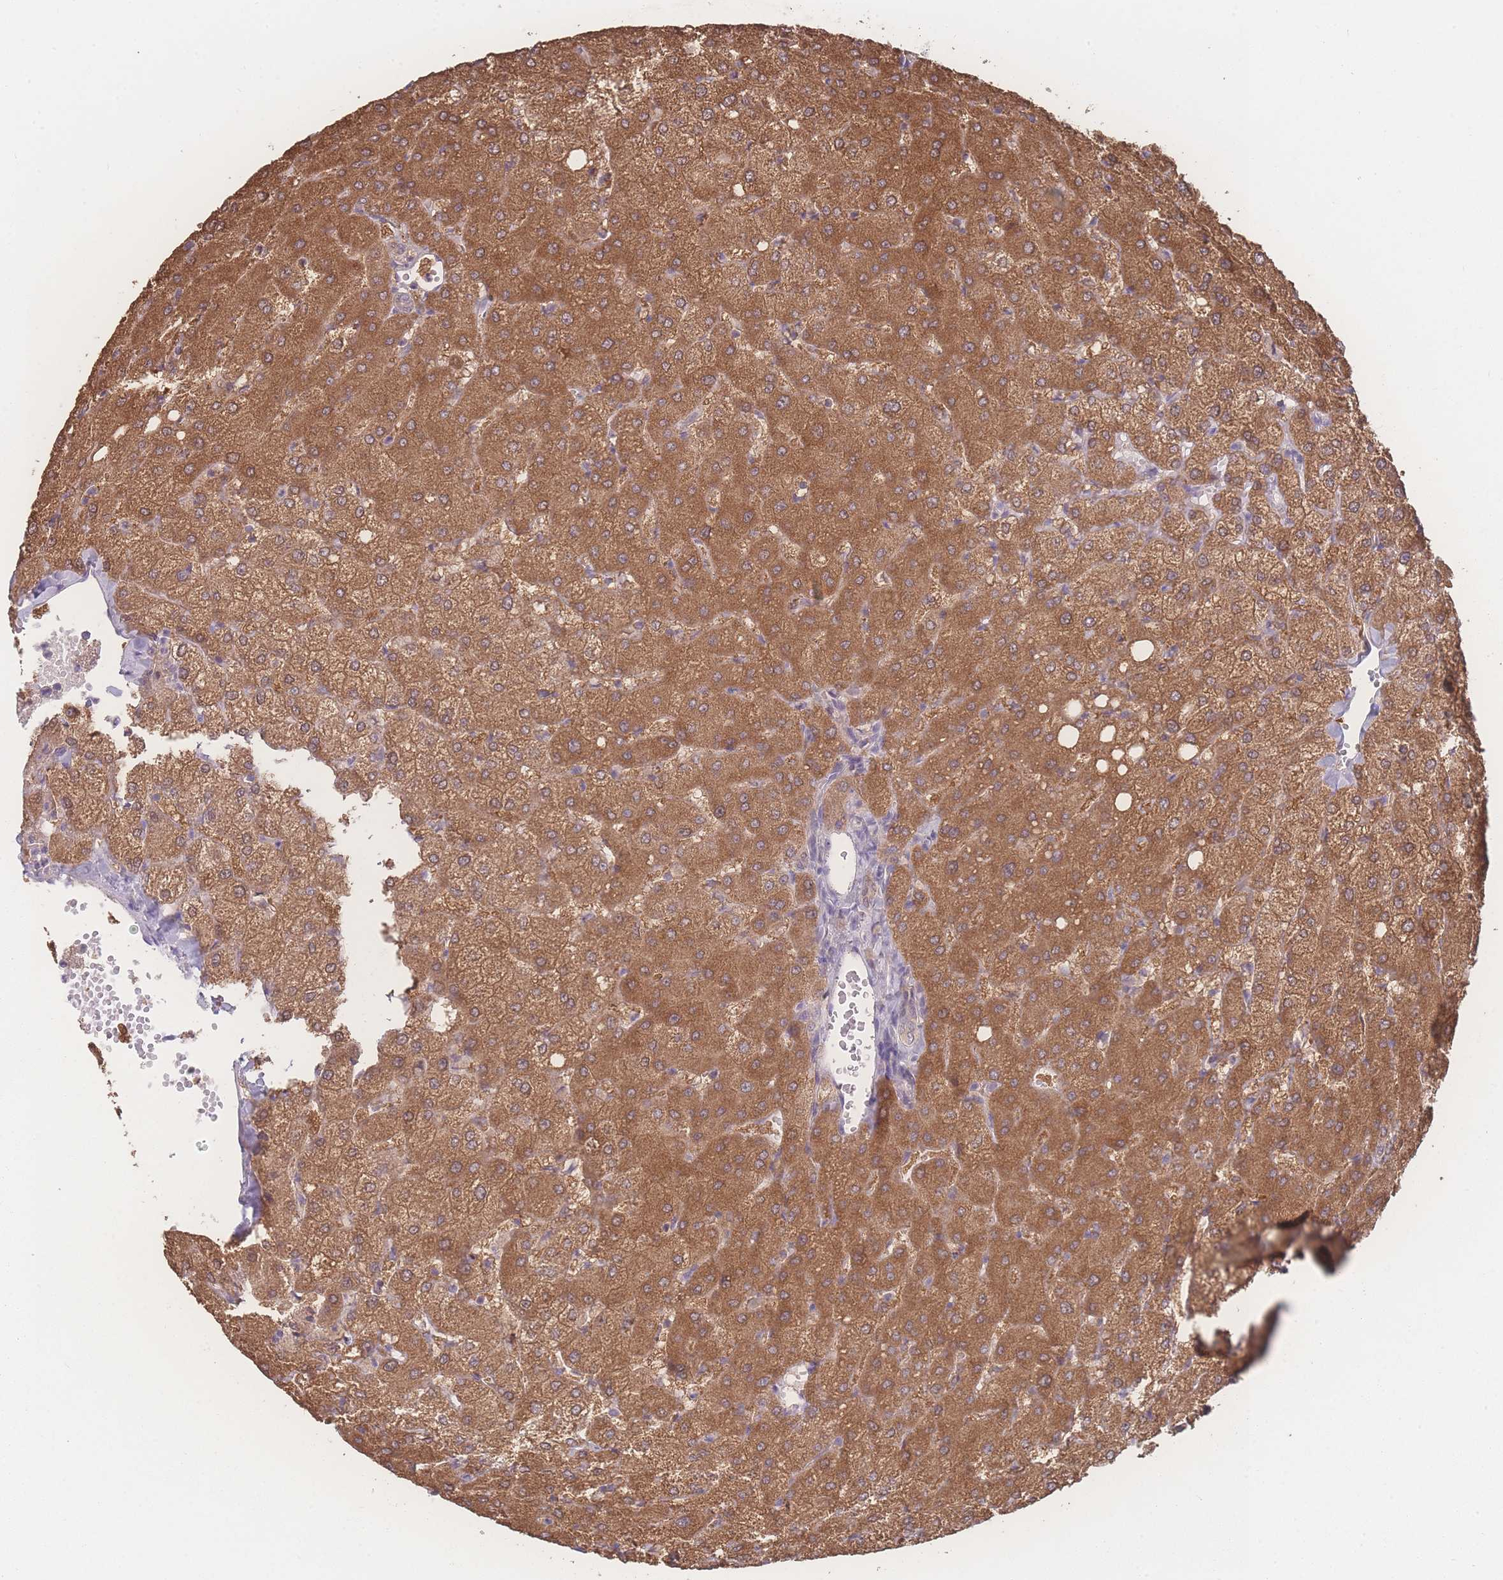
{"staining": {"intensity": "negative", "quantity": "none", "location": "none"}, "tissue": "liver", "cell_type": "Cholangiocytes", "image_type": "normal", "snomed": [{"axis": "morphology", "description": "Normal tissue, NOS"}, {"axis": "topography", "description": "Liver"}], "caption": "DAB immunohistochemical staining of normal human liver exhibits no significant positivity in cholangiocytes.", "gene": "GIPR", "patient": {"sex": "female", "age": 54}}